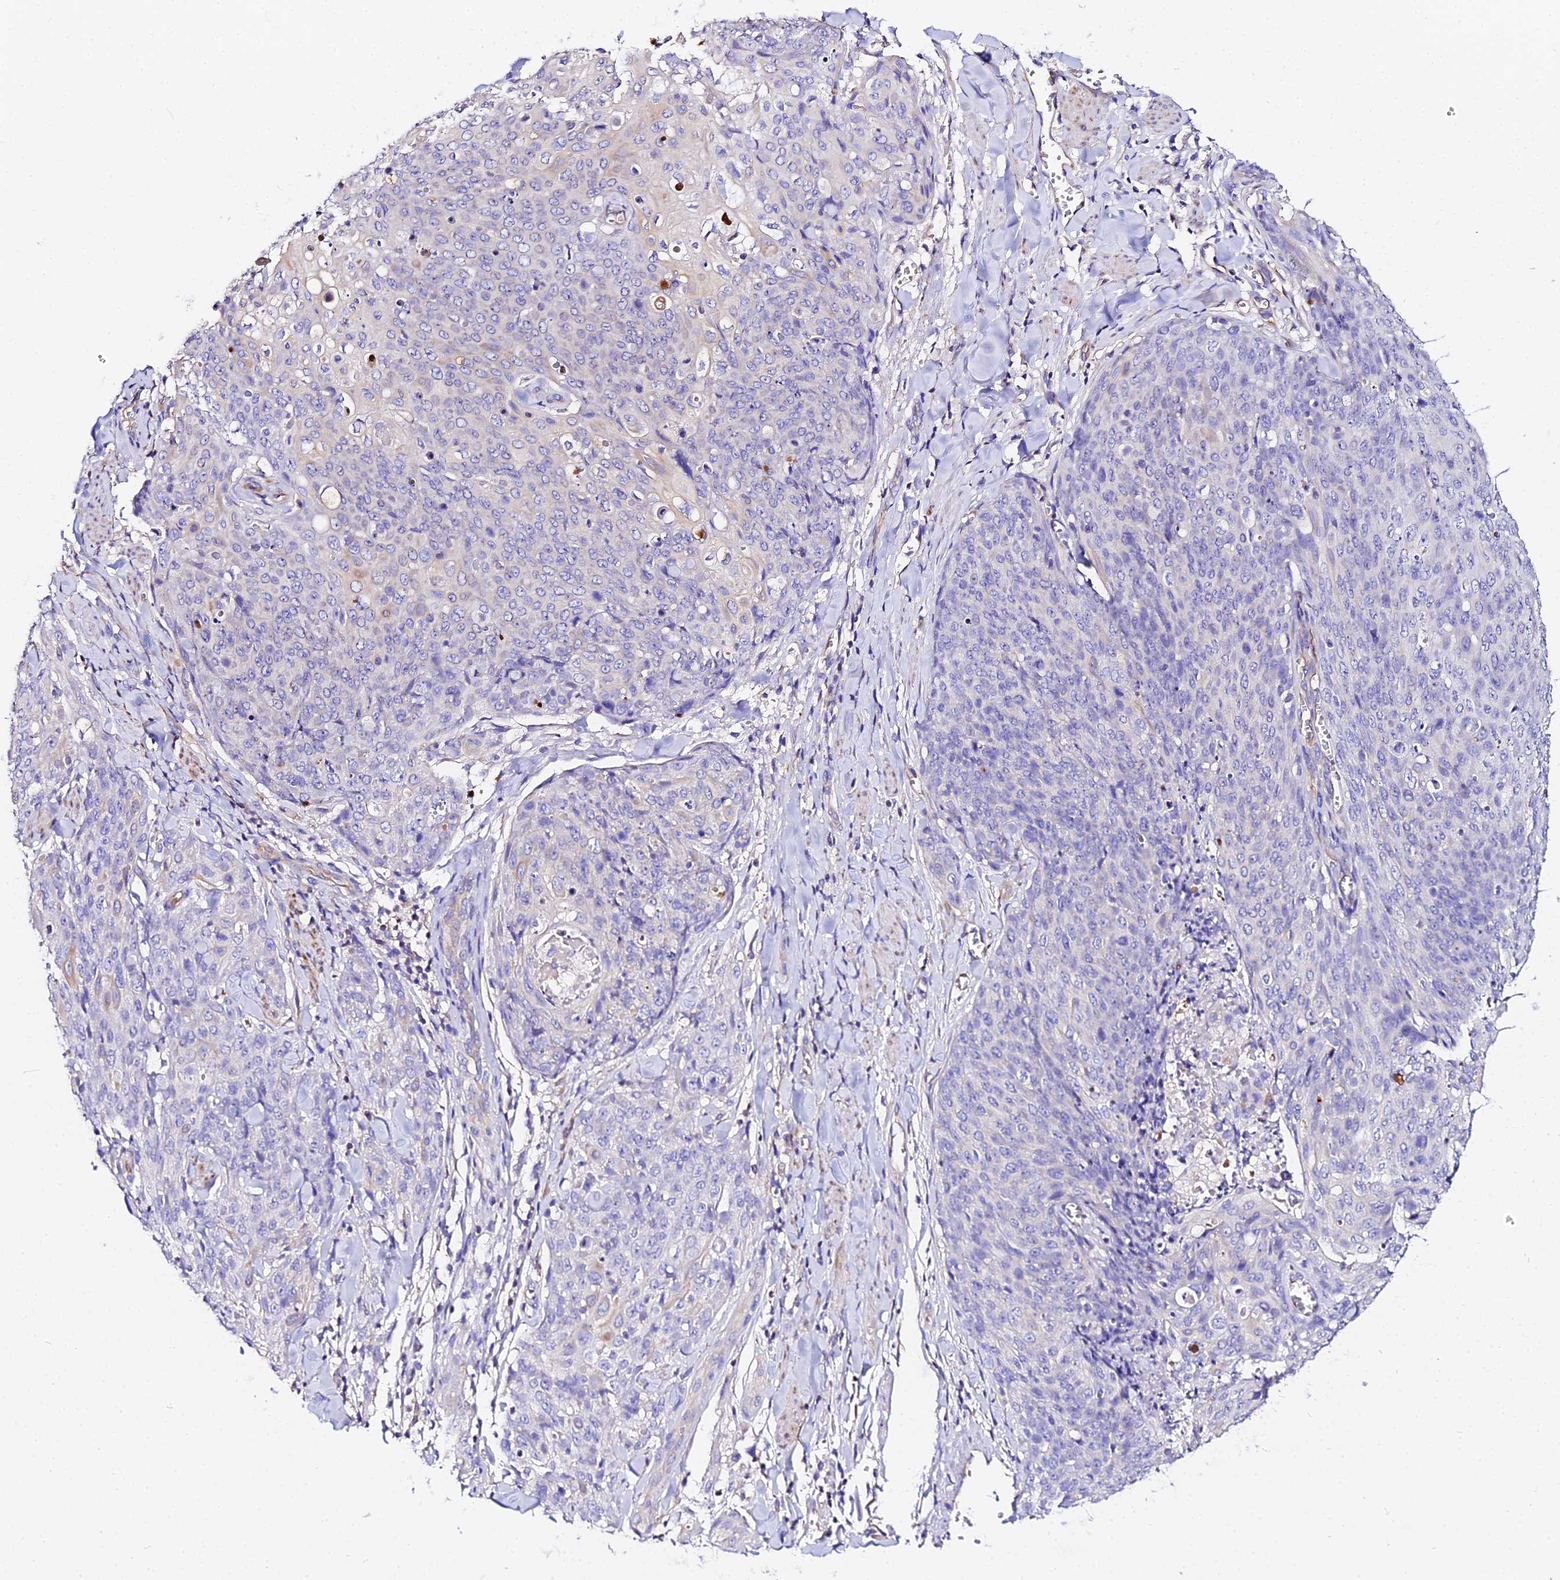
{"staining": {"intensity": "negative", "quantity": "none", "location": "none"}, "tissue": "skin cancer", "cell_type": "Tumor cells", "image_type": "cancer", "snomed": [{"axis": "morphology", "description": "Squamous cell carcinoma, NOS"}, {"axis": "topography", "description": "Skin"}, {"axis": "topography", "description": "Vulva"}], "caption": "The photomicrograph shows no staining of tumor cells in skin squamous cell carcinoma.", "gene": "DAW1", "patient": {"sex": "female", "age": 85}}